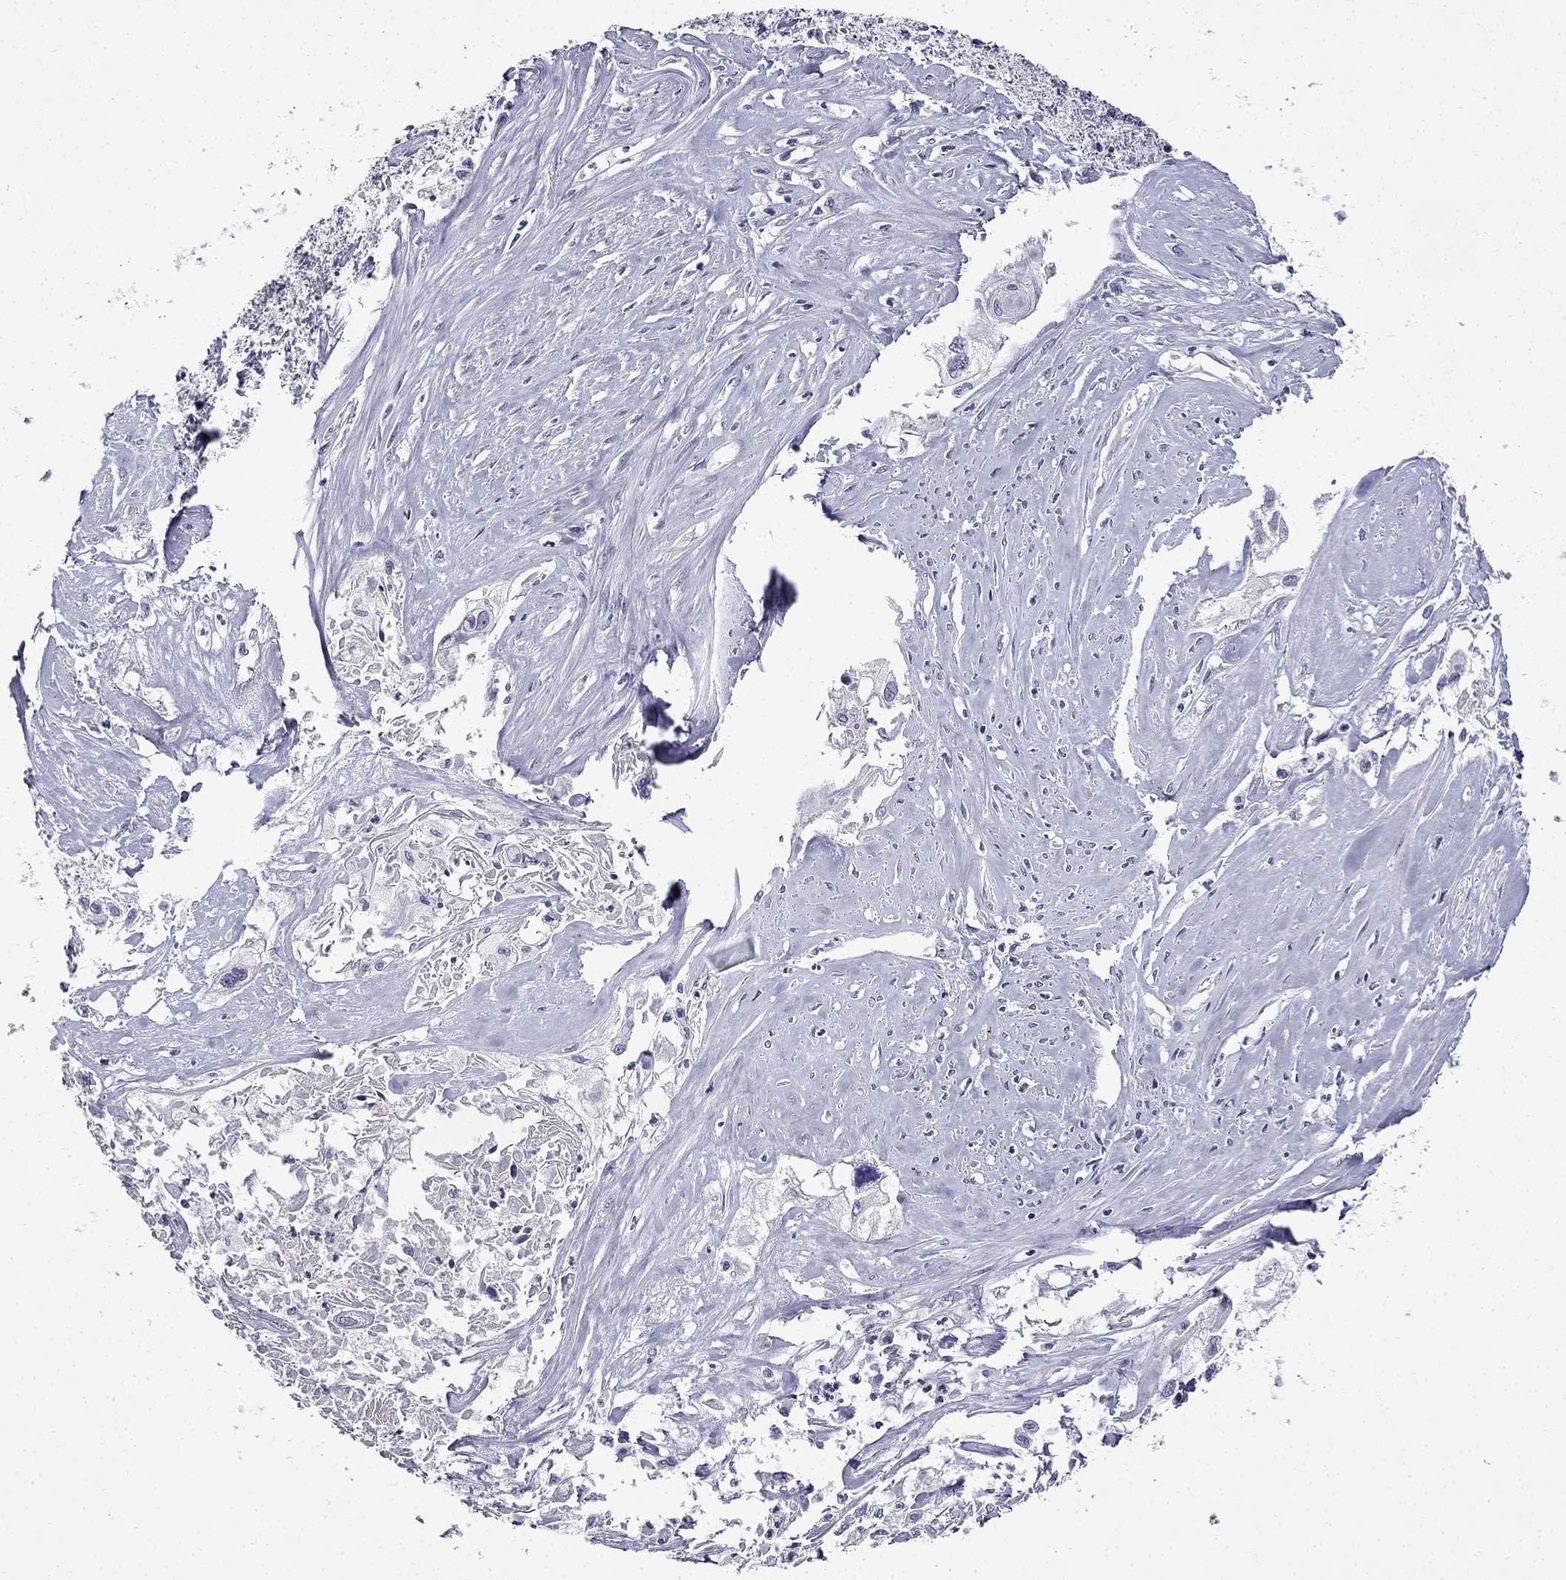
{"staining": {"intensity": "negative", "quantity": "none", "location": "none"}, "tissue": "cervical cancer", "cell_type": "Tumor cells", "image_type": "cancer", "snomed": [{"axis": "morphology", "description": "Squamous cell carcinoma, NOS"}, {"axis": "topography", "description": "Cervix"}], "caption": "An immunohistochemistry micrograph of cervical cancer is shown. There is no staining in tumor cells of cervical cancer. The staining was performed using DAB (3,3'-diaminobenzidine) to visualize the protein expression in brown, while the nuclei were stained in blue with hematoxylin (Magnification: 20x).", "gene": "DNAH17", "patient": {"sex": "female", "age": 49}}